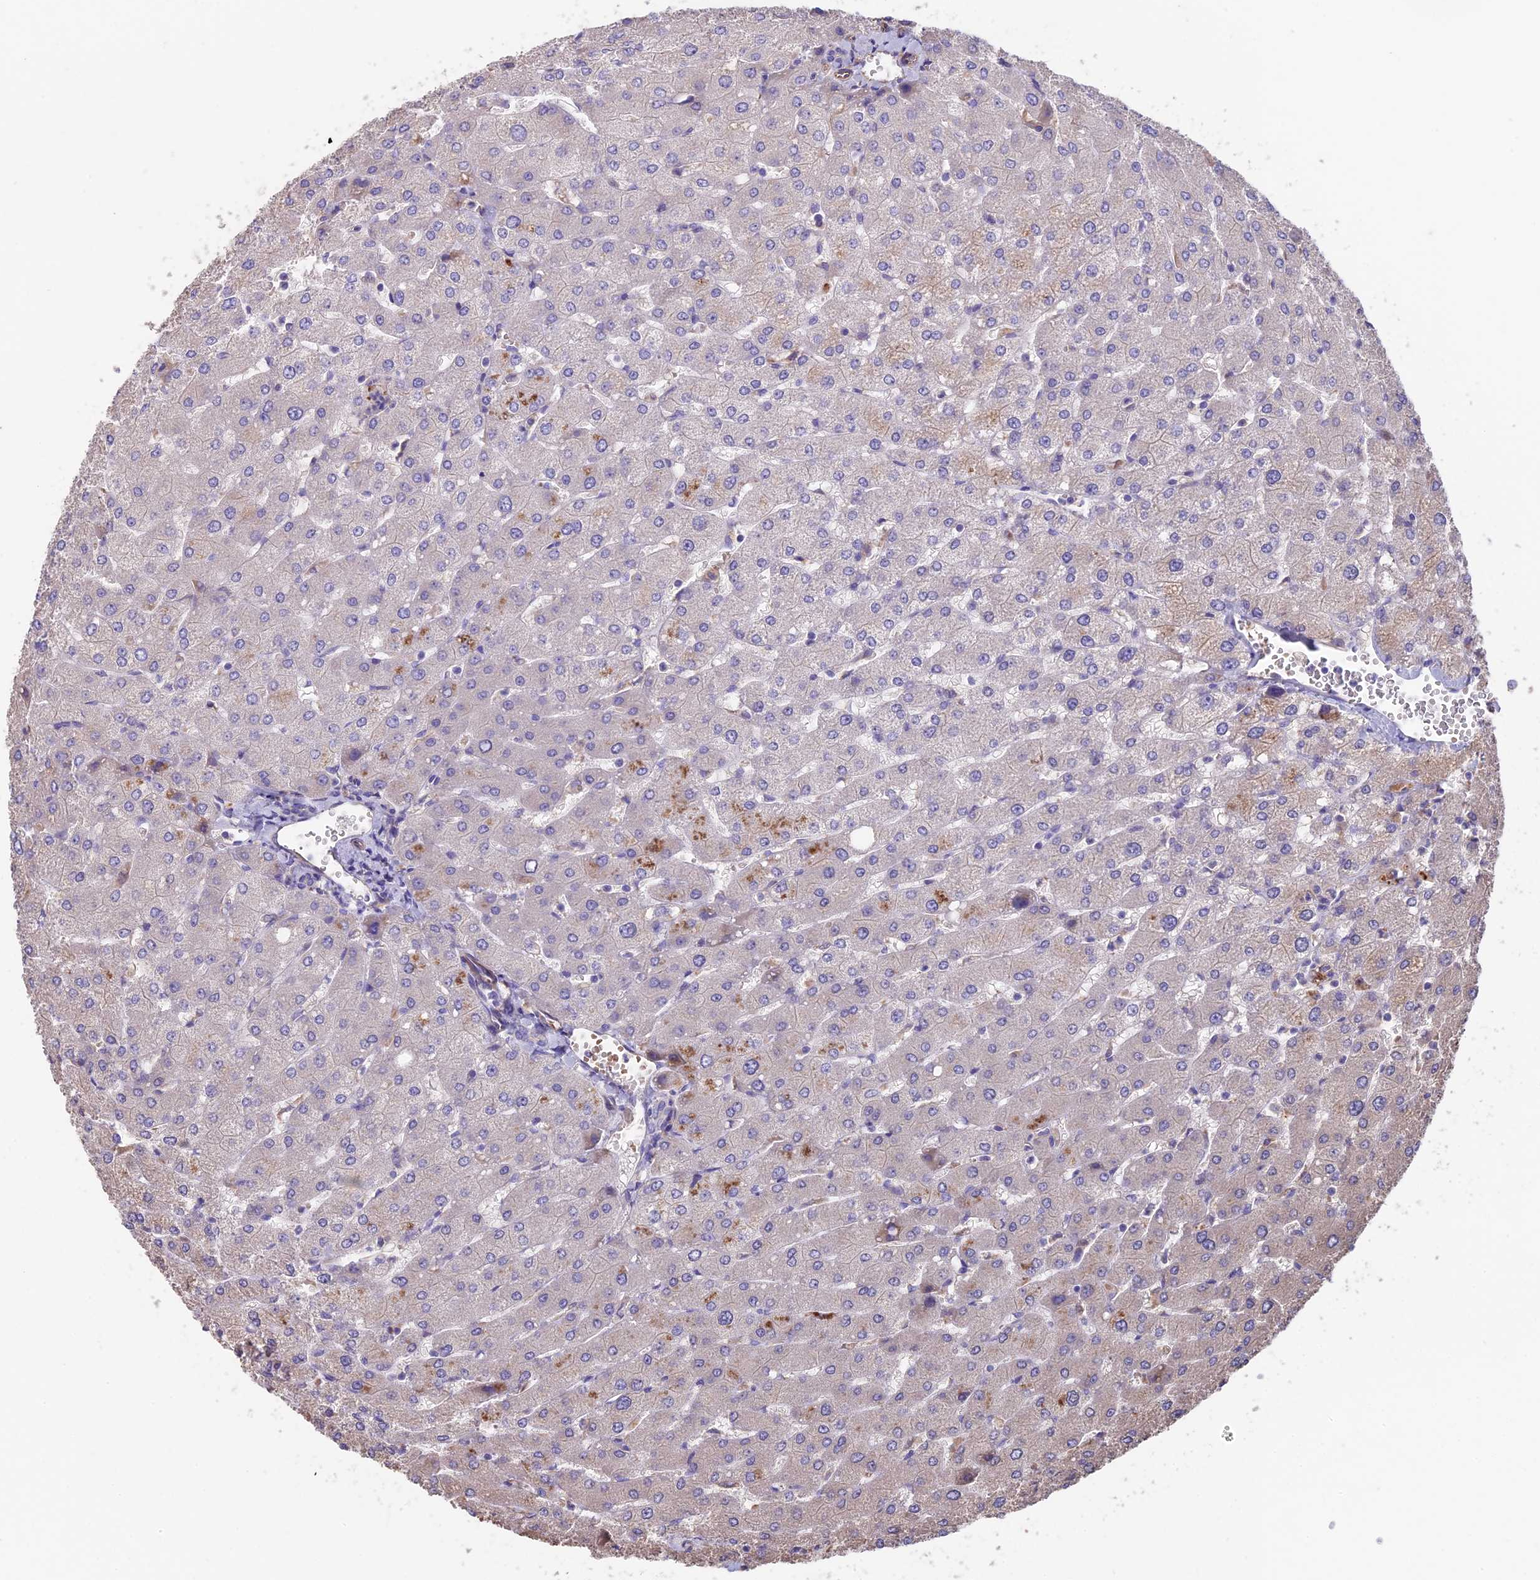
{"staining": {"intensity": "negative", "quantity": "none", "location": "none"}, "tissue": "liver", "cell_type": "Cholangiocytes", "image_type": "normal", "snomed": [{"axis": "morphology", "description": "Normal tissue, NOS"}, {"axis": "topography", "description": "Liver"}], "caption": "Immunohistochemistry of benign liver exhibits no expression in cholangiocytes.", "gene": "SEH1L", "patient": {"sex": "male", "age": 55}}